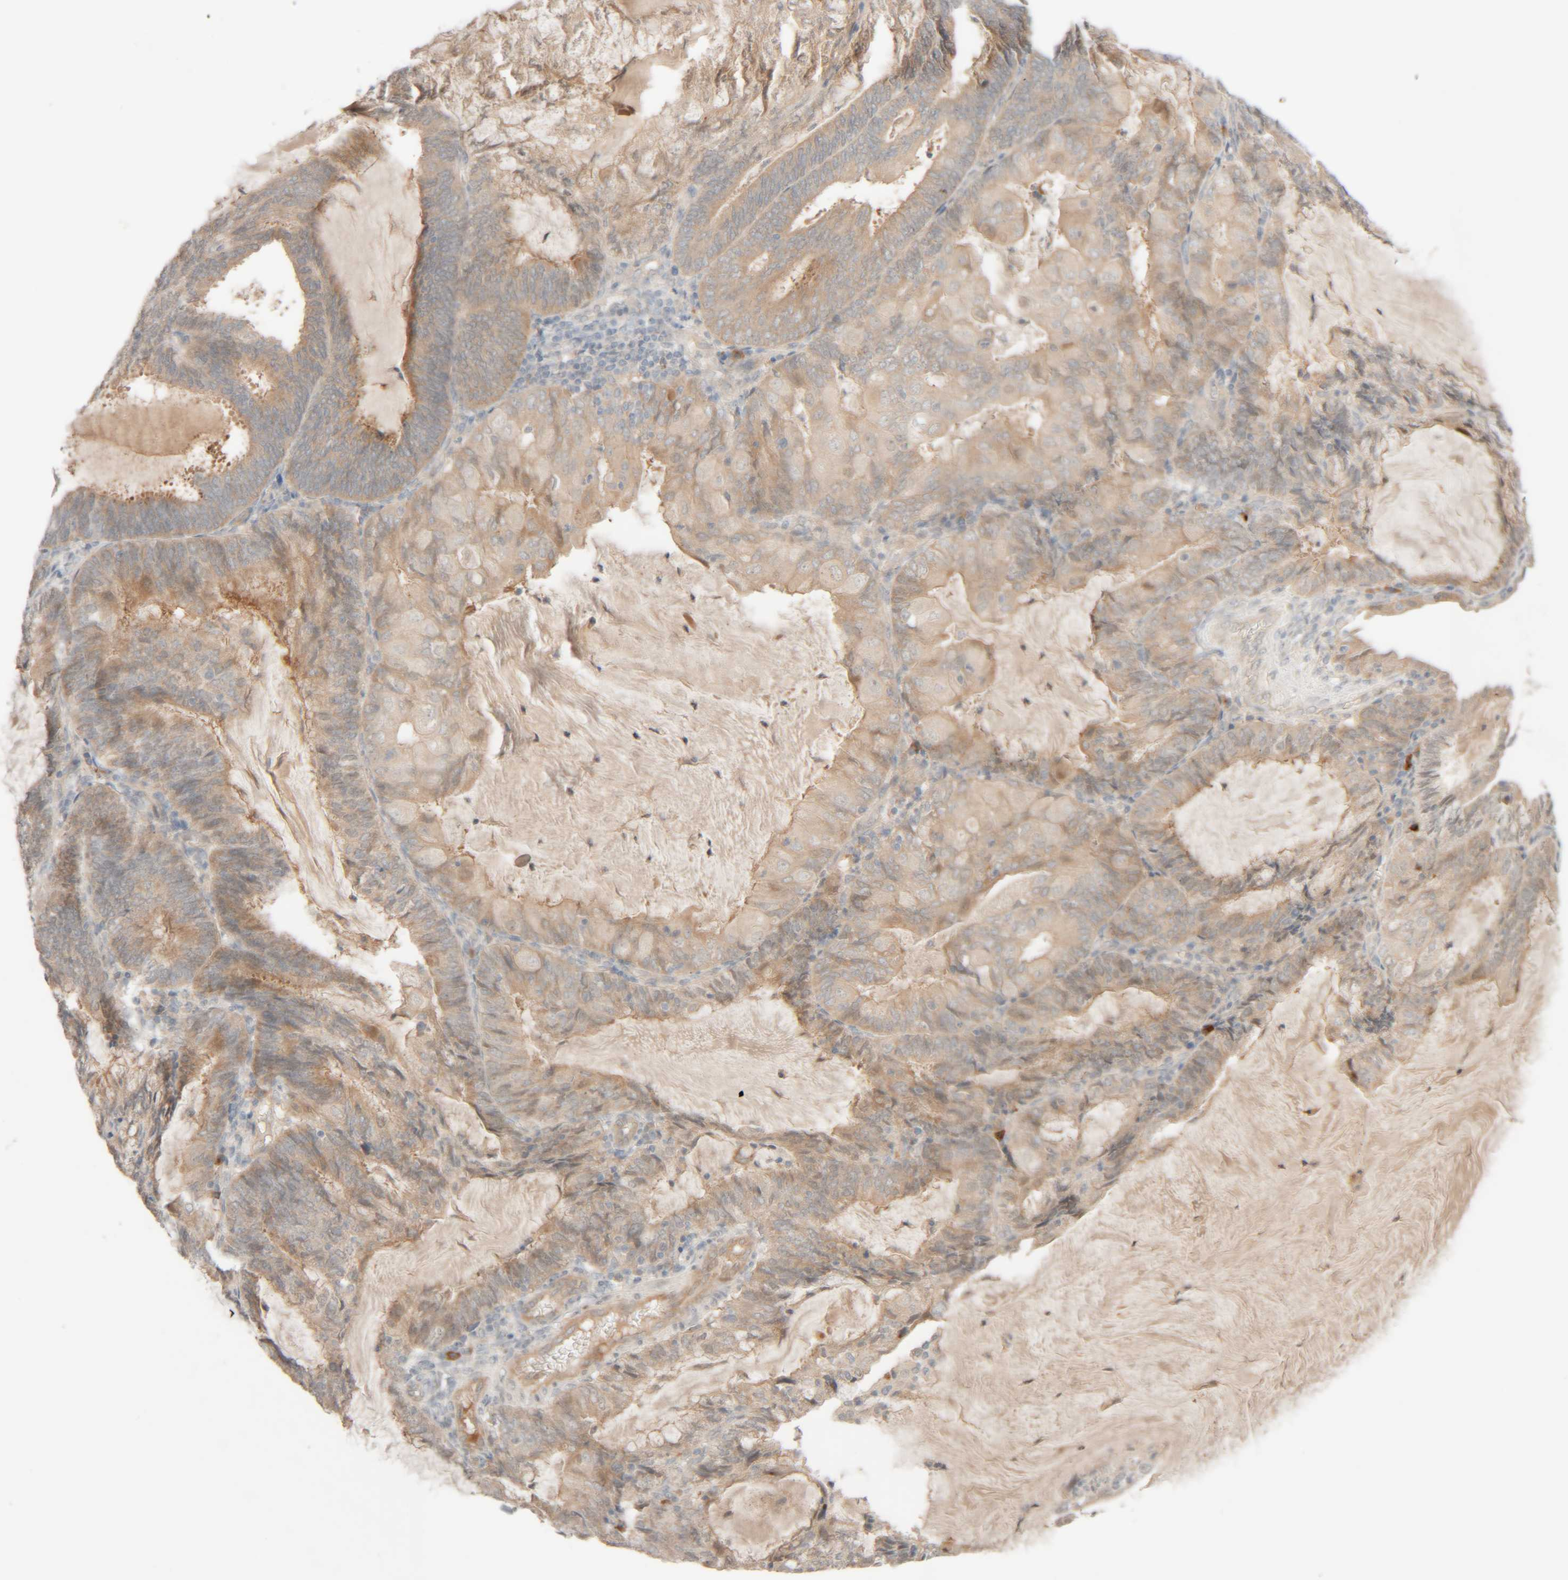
{"staining": {"intensity": "weak", "quantity": "25%-75%", "location": "cytoplasmic/membranous"}, "tissue": "endometrial cancer", "cell_type": "Tumor cells", "image_type": "cancer", "snomed": [{"axis": "morphology", "description": "Adenocarcinoma, NOS"}, {"axis": "topography", "description": "Endometrium"}], "caption": "Protein analysis of endometrial adenocarcinoma tissue demonstrates weak cytoplasmic/membranous staining in approximately 25%-75% of tumor cells.", "gene": "CHKA", "patient": {"sex": "female", "age": 81}}